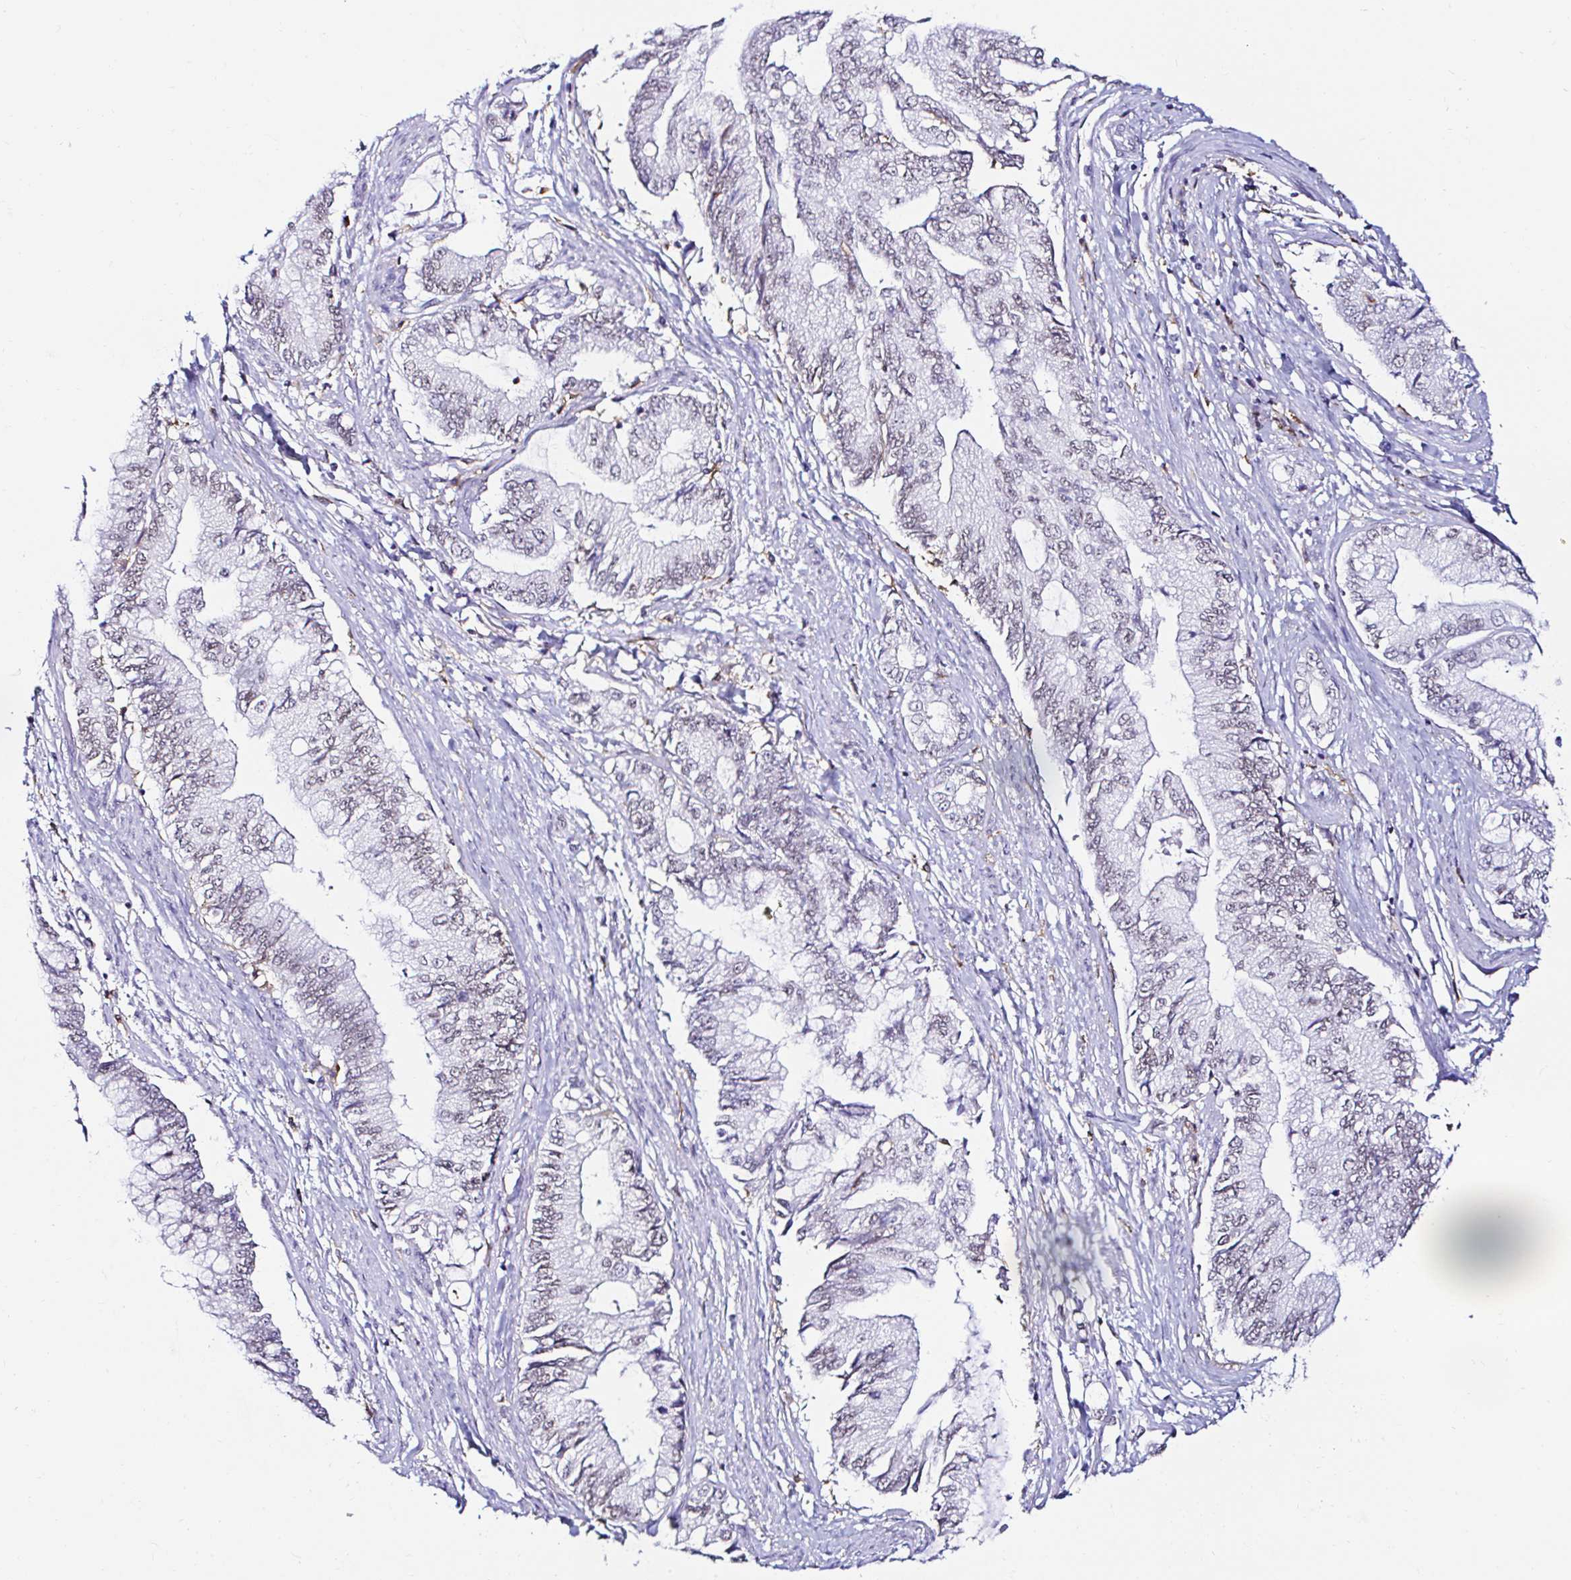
{"staining": {"intensity": "negative", "quantity": "none", "location": "none"}, "tissue": "stomach cancer", "cell_type": "Tumor cells", "image_type": "cancer", "snomed": [{"axis": "morphology", "description": "Adenocarcinoma, NOS"}, {"axis": "topography", "description": "Stomach, upper"}], "caption": "IHC micrograph of neoplastic tissue: human stomach adenocarcinoma stained with DAB demonstrates no significant protein positivity in tumor cells. (Brightfield microscopy of DAB (3,3'-diaminobenzidine) immunohistochemistry (IHC) at high magnification).", "gene": "CYBB", "patient": {"sex": "female", "age": 74}}